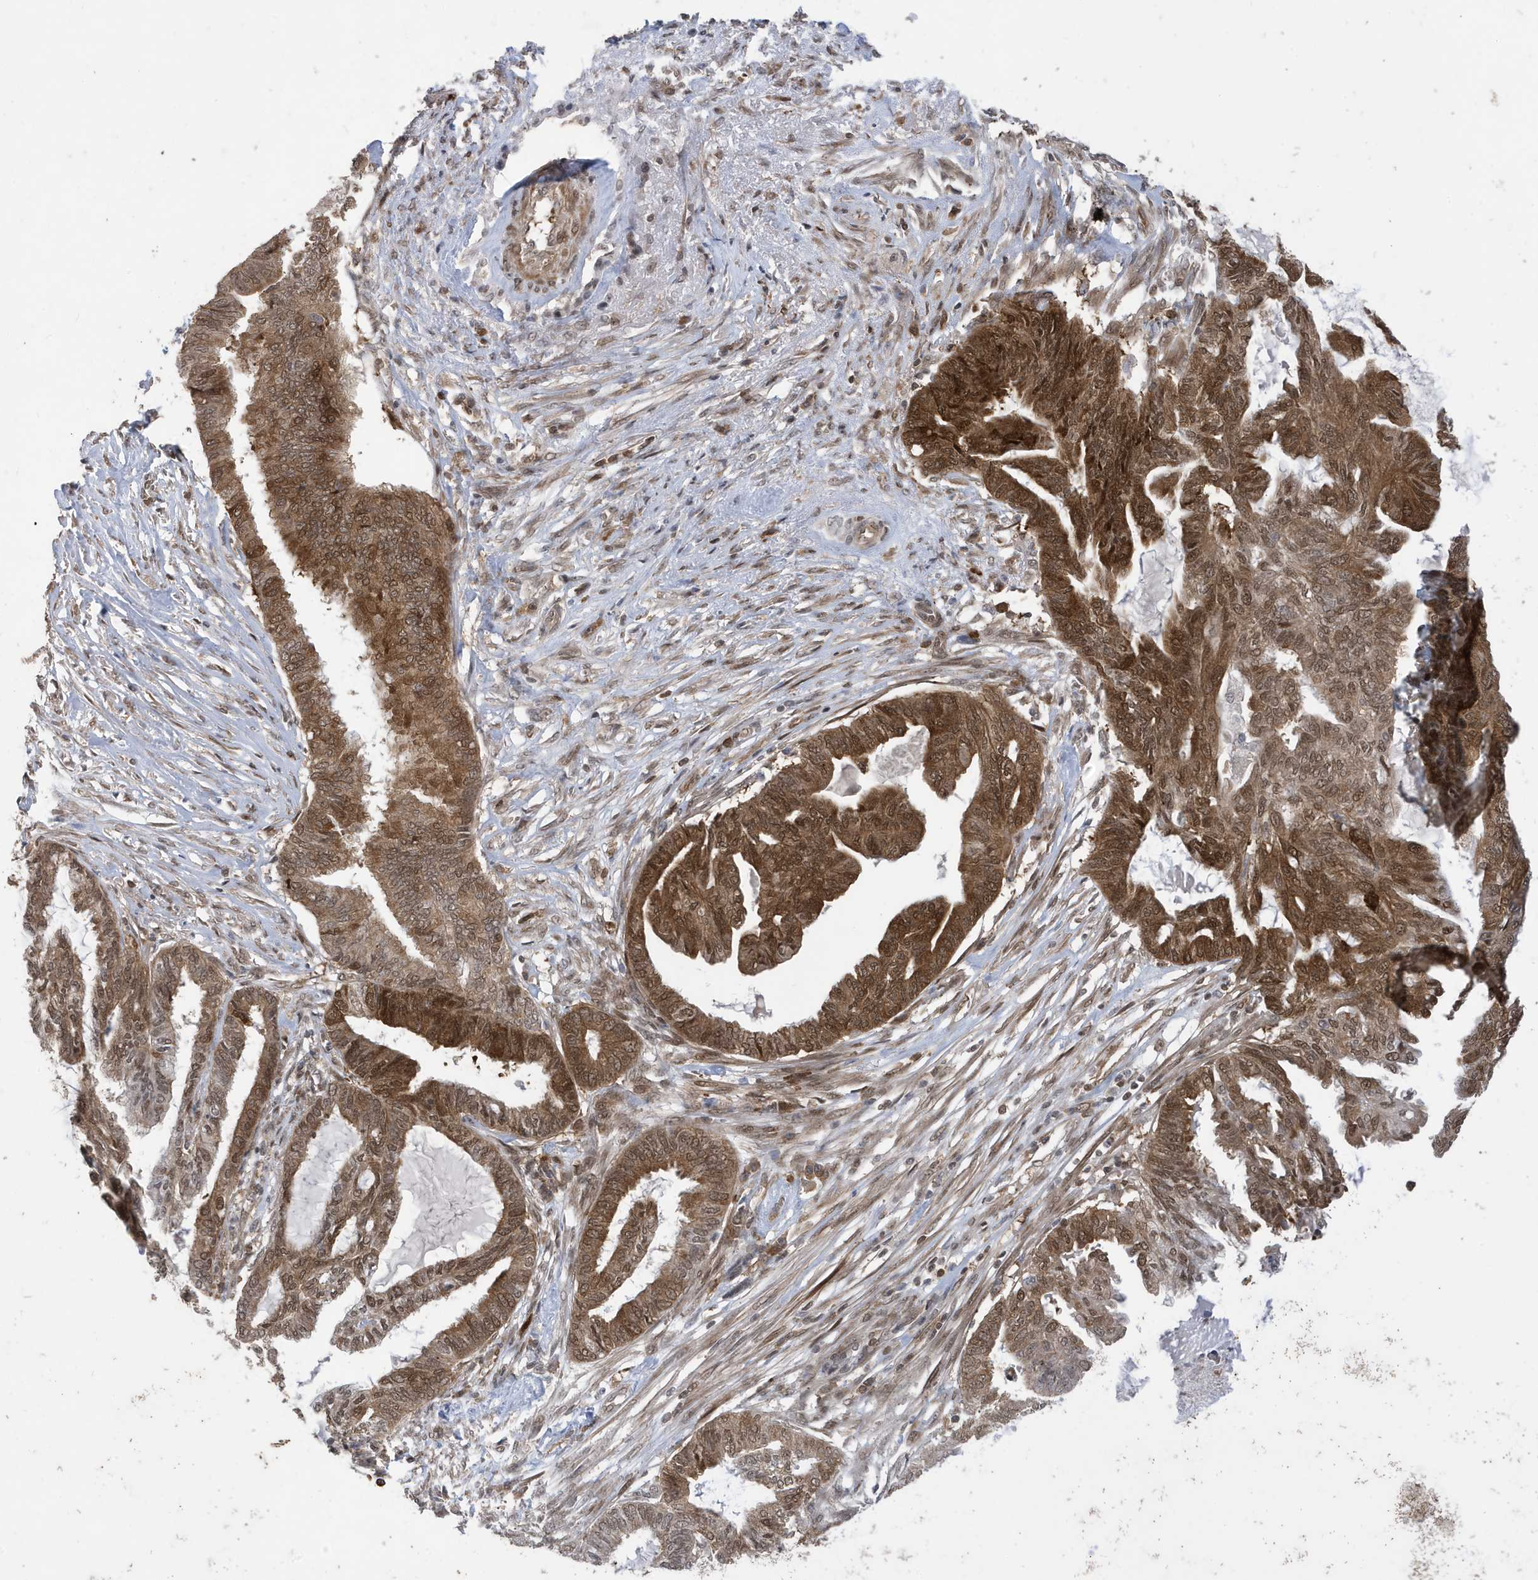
{"staining": {"intensity": "strong", "quantity": ">75%", "location": "cytoplasmic/membranous,nuclear"}, "tissue": "endometrial cancer", "cell_type": "Tumor cells", "image_type": "cancer", "snomed": [{"axis": "morphology", "description": "Adenocarcinoma, NOS"}, {"axis": "topography", "description": "Endometrium"}], "caption": "Protein expression analysis of endometrial cancer exhibits strong cytoplasmic/membranous and nuclear staining in approximately >75% of tumor cells. The protein of interest is stained brown, and the nuclei are stained in blue (DAB (3,3'-diaminobenzidine) IHC with brightfield microscopy, high magnification).", "gene": "UBQLN1", "patient": {"sex": "female", "age": 86}}